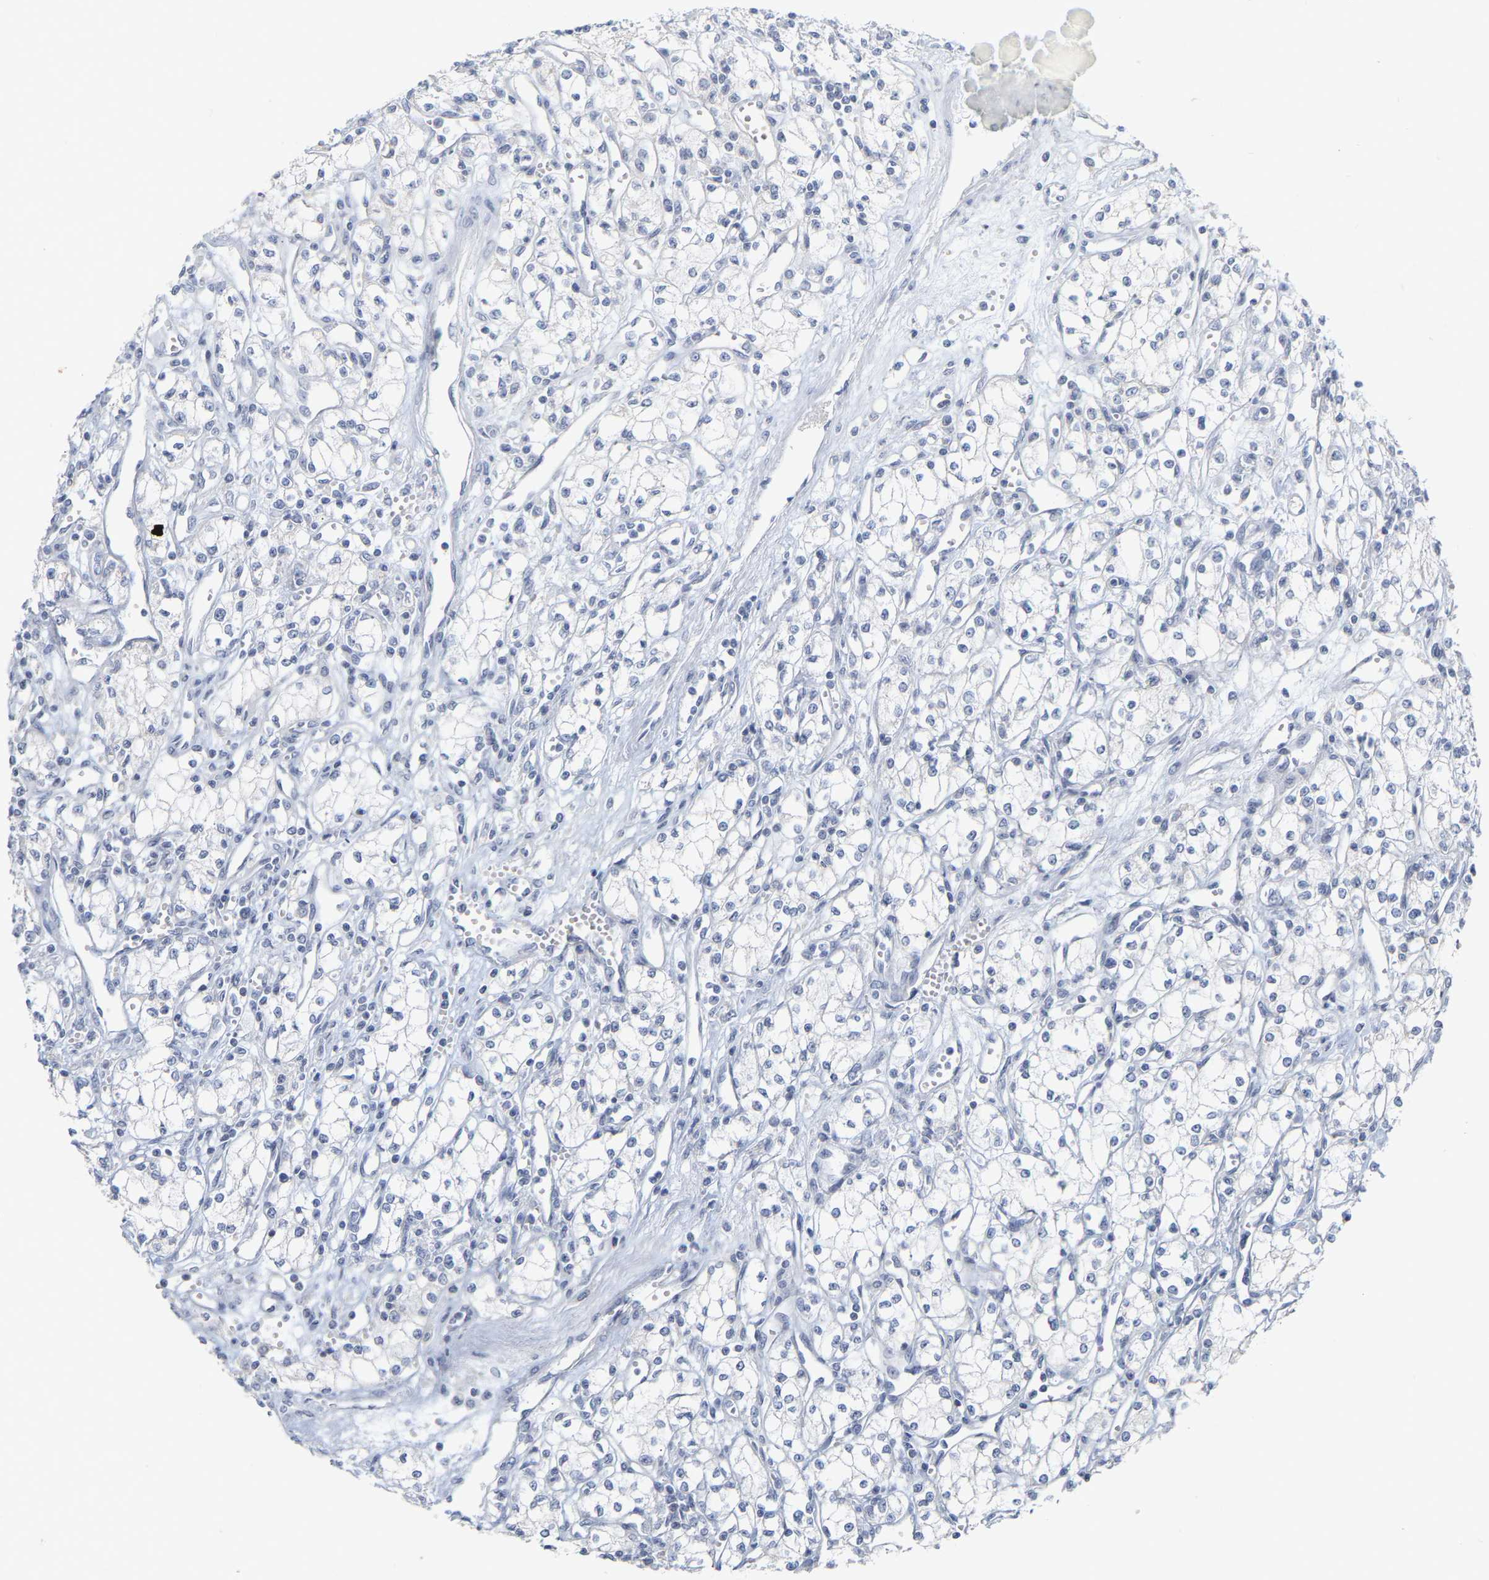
{"staining": {"intensity": "negative", "quantity": "none", "location": "none"}, "tissue": "renal cancer", "cell_type": "Tumor cells", "image_type": "cancer", "snomed": [{"axis": "morphology", "description": "Adenocarcinoma, NOS"}, {"axis": "topography", "description": "Kidney"}], "caption": "Photomicrograph shows no protein expression in tumor cells of renal adenocarcinoma tissue.", "gene": "KRT76", "patient": {"sex": "male", "age": 59}}